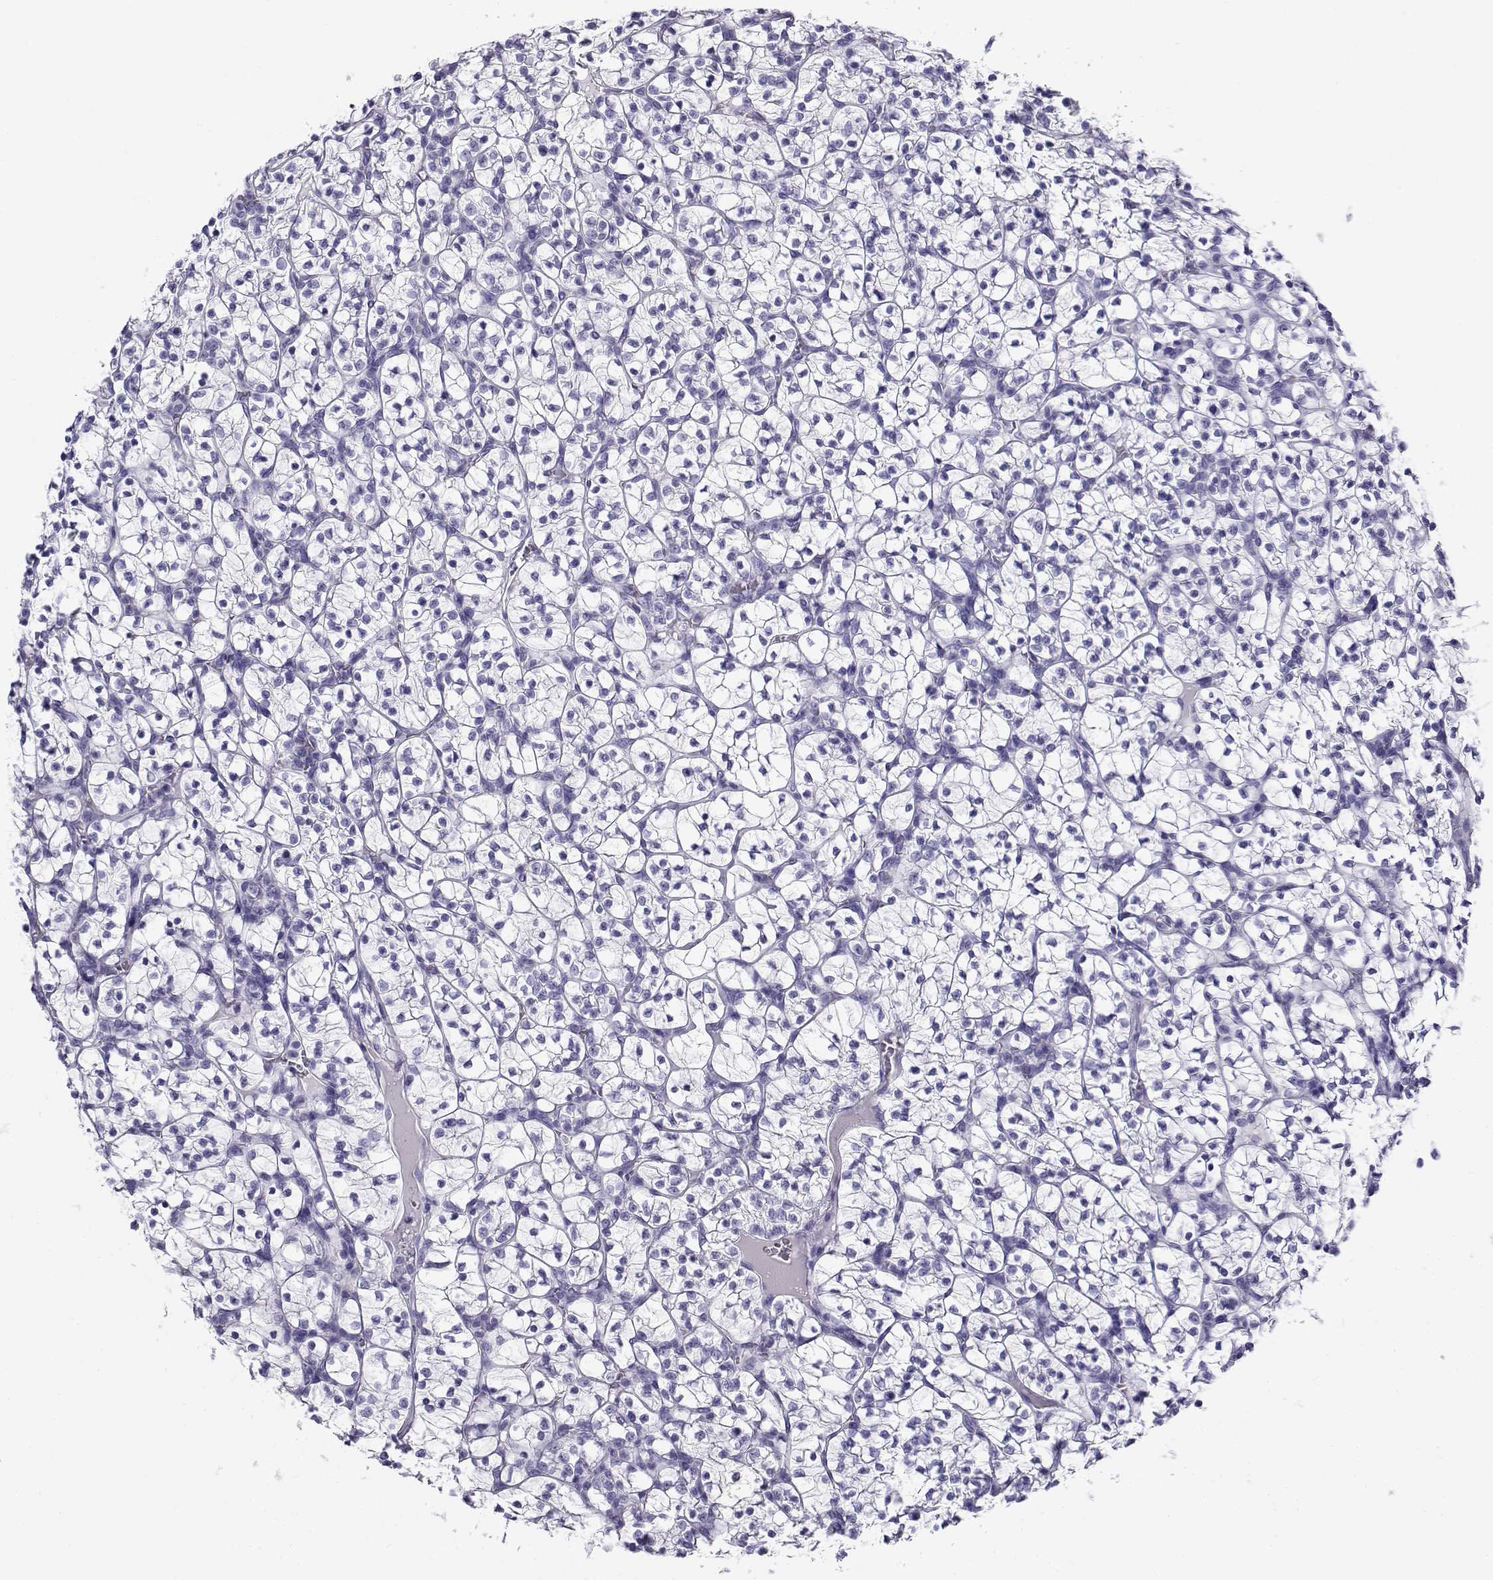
{"staining": {"intensity": "negative", "quantity": "none", "location": "none"}, "tissue": "renal cancer", "cell_type": "Tumor cells", "image_type": "cancer", "snomed": [{"axis": "morphology", "description": "Adenocarcinoma, NOS"}, {"axis": "topography", "description": "Kidney"}], "caption": "Photomicrograph shows no significant protein staining in tumor cells of renal adenocarcinoma.", "gene": "CABS1", "patient": {"sex": "female", "age": 89}}